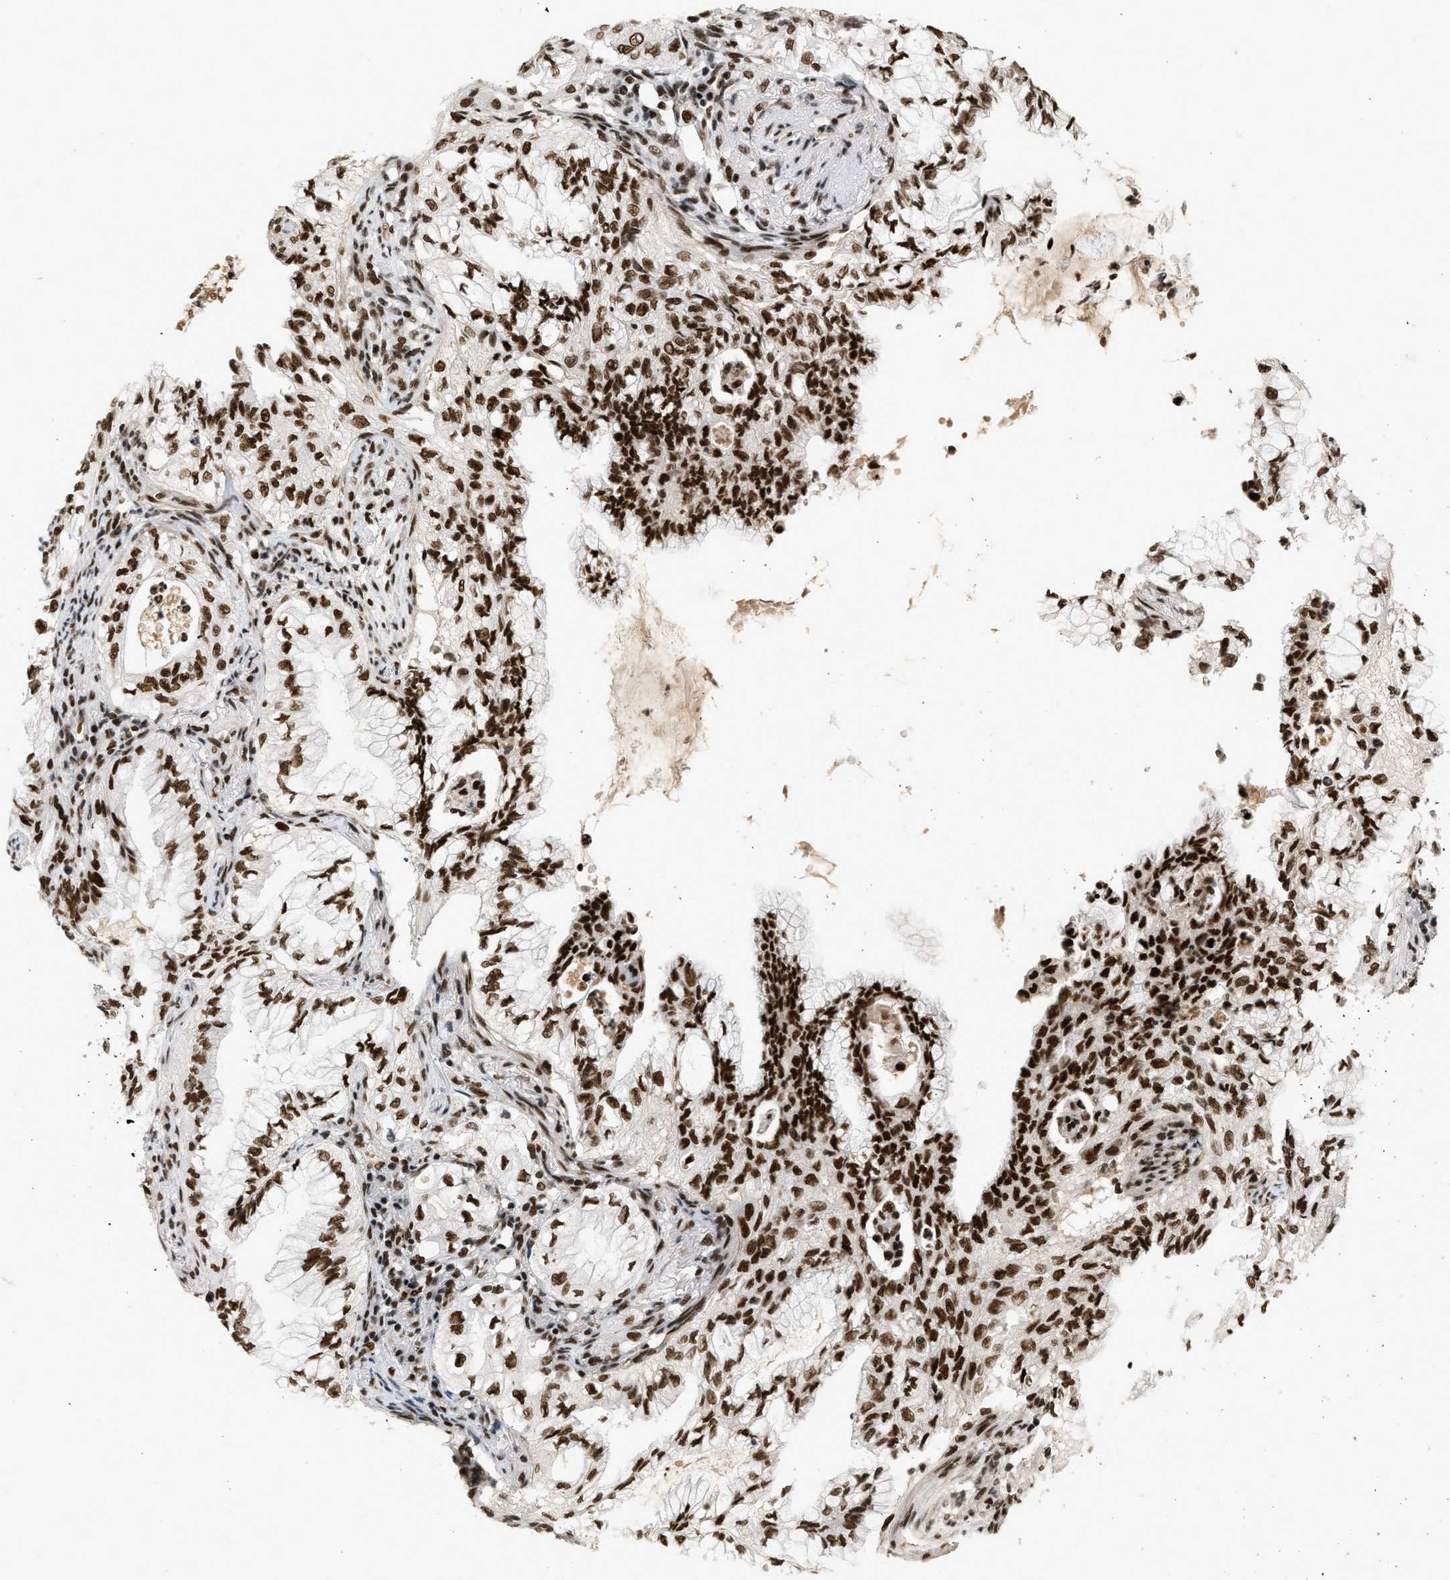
{"staining": {"intensity": "strong", "quantity": ">75%", "location": "nuclear"}, "tissue": "lung cancer", "cell_type": "Tumor cells", "image_type": "cancer", "snomed": [{"axis": "morphology", "description": "Adenocarcinoma, NOS"}, {"axis": "topography", "description": "Lung"}], "caption": "A high amount of strong nuclear positivity is seen in approximately >75% of tumor cells in adenocarcinoma (lung) tissue.", "gene": "SMARCB1", "patient": {"sex": "female", "age": 70}}